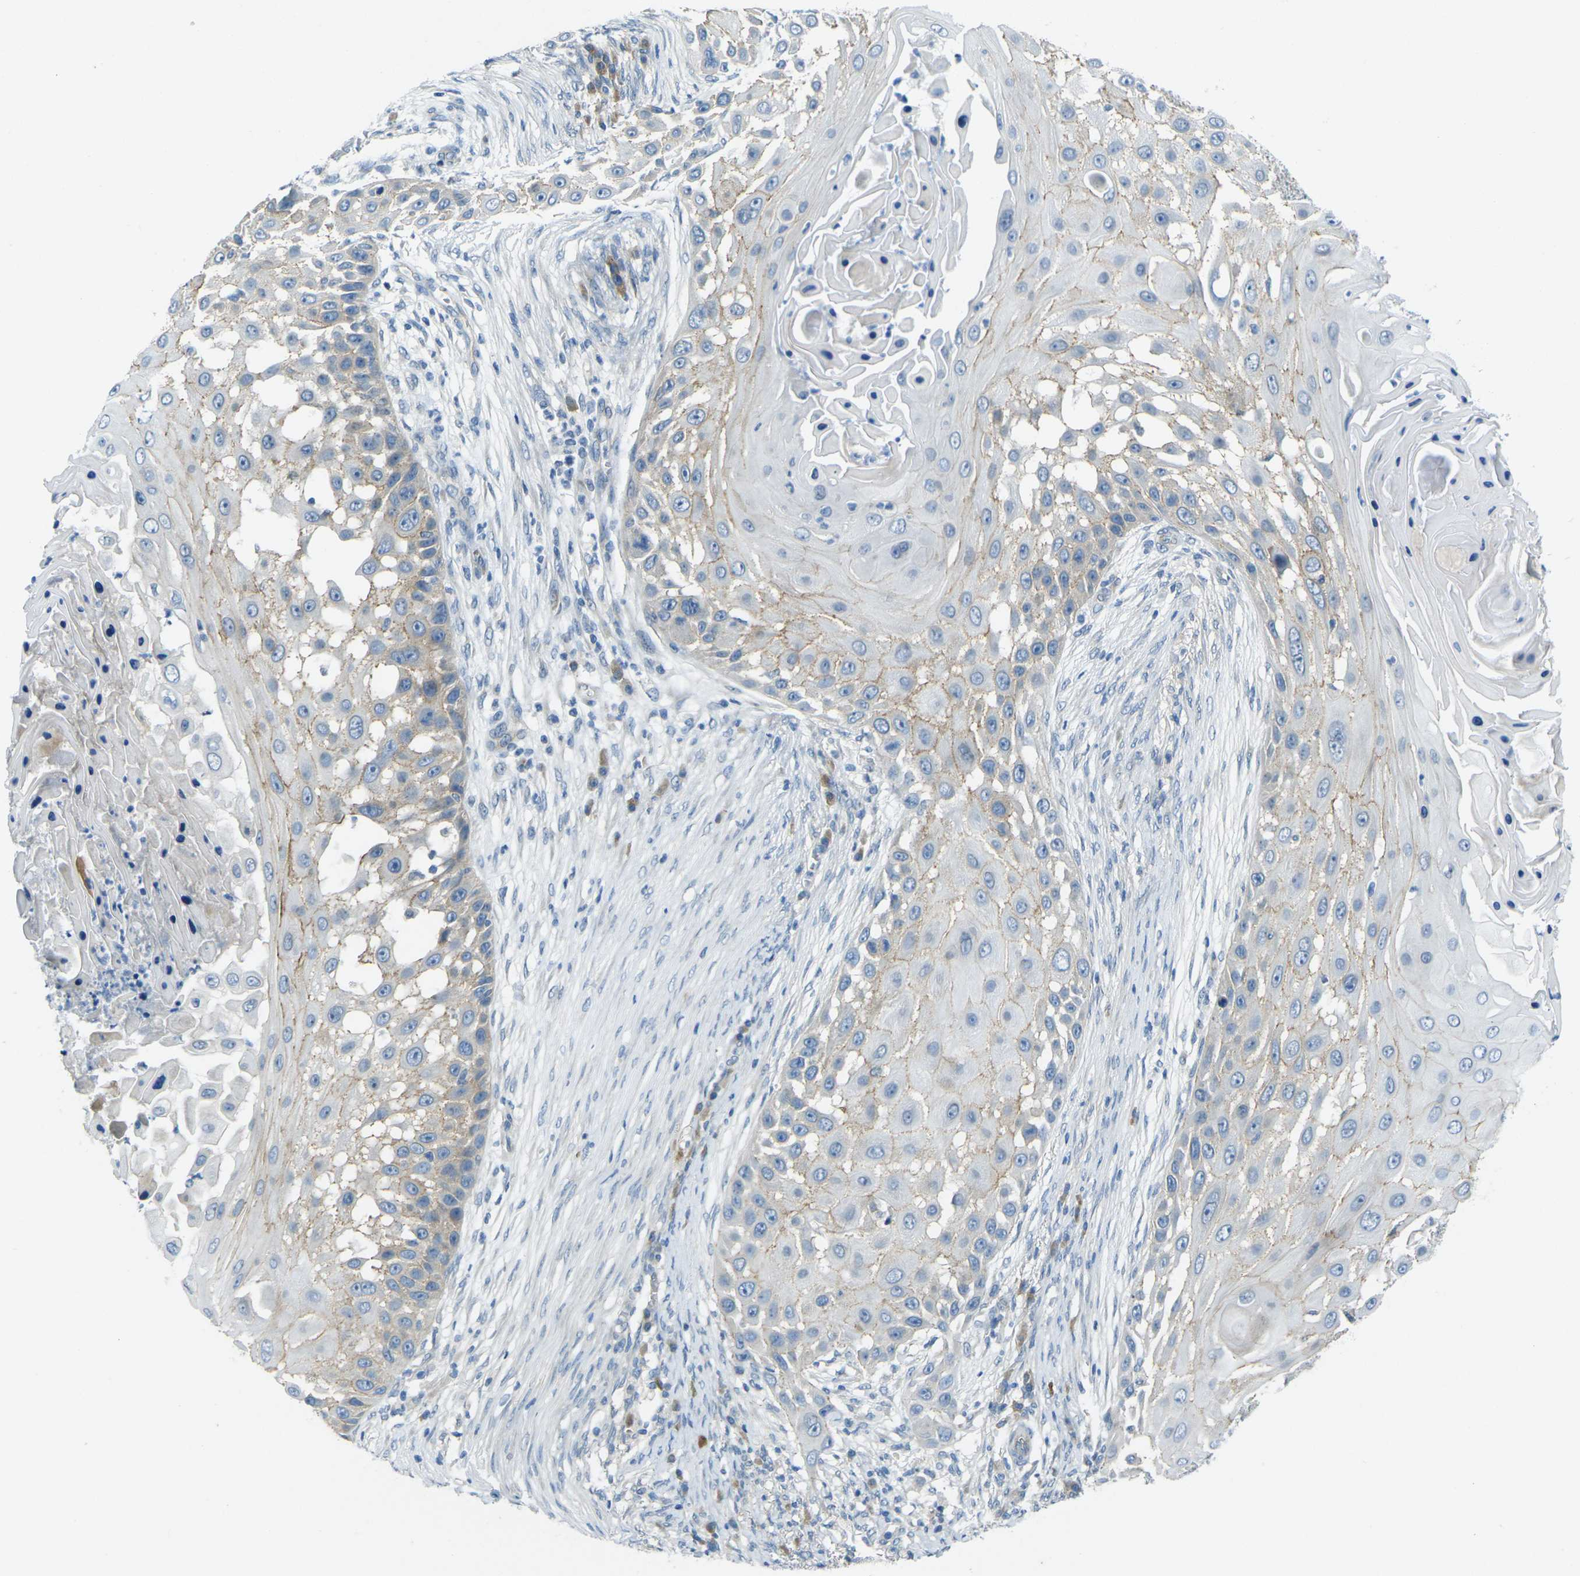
{"staining": {"intensity": "weak", "quantity": "<25%", "location": "cytoplasmic/membranous"}, "tissue": "skin cancer", "cell_type": "Tumor cells", "image_type": "cancer", "snomed": [{"axis": "morphology", "description": "Squamous cell carcinoma, NOS"}, {"axis": "topography", "description": "Skin"}], "caption": "High magnification brightfield microscopy of skin squamous cell carcinoma stained with DAB (brown) and counterstained with hematoxylin (blue): tumor cells show no significant expression.", "gene": "RHBDD1", "patient": {"sex": "female", "age": 44}}